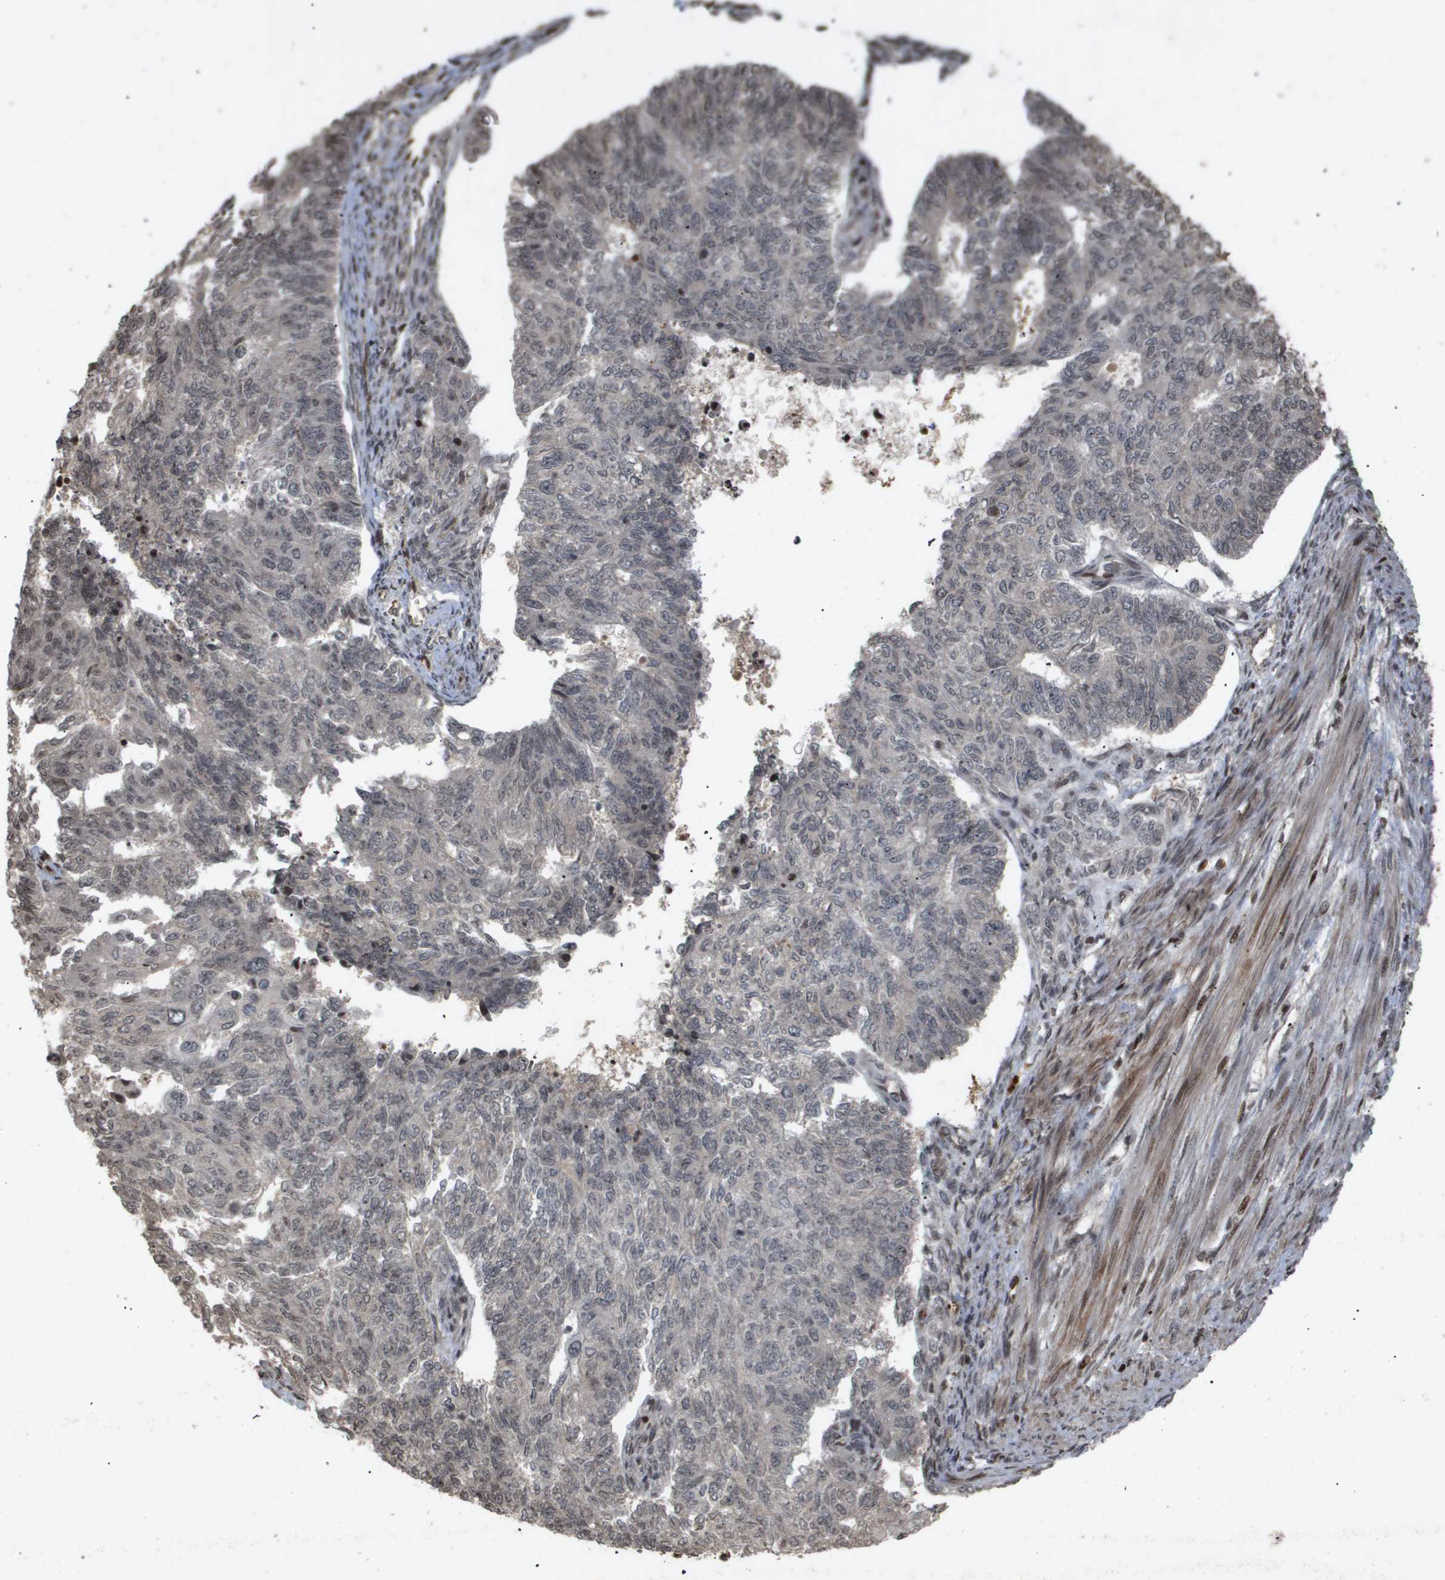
{"staining": {"intensity": "negative", "quantity": "none", "location": "none"}, "tissue": "endometrial cancer", "cell_type": "Tumor cells", "image_type": "cancer", "snomed": [{"axis": "morphology", "description": "Adenocarcinoma, NOS"}, {"axis": "topography", "description": "Endometrium"}], "caption": "An immunohistochemistry histopathology image of endometrial cancer (adenocarcinoma) is shown. There is no staining in tumor cells of endometrial cancer (adenocarcinoma).", "gene": "HSPA6", "patient": {"sex": "female", "age": 32}}